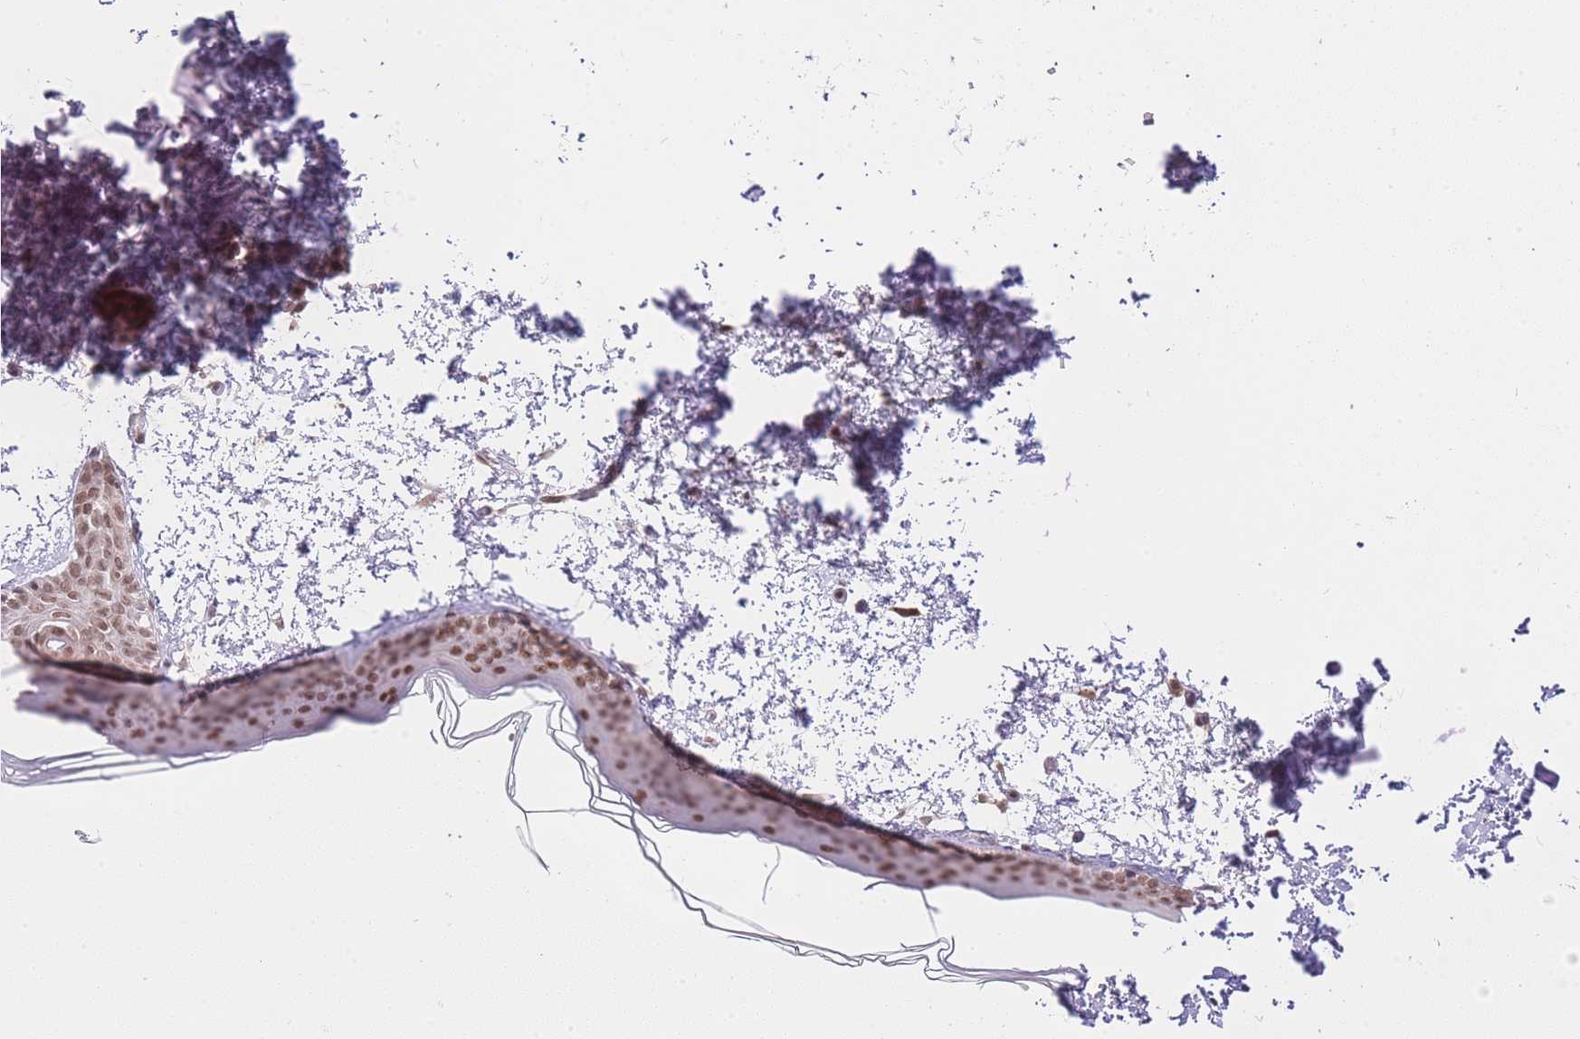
{"staining": {"intensity": "moderate", "quantity": ">75%", "location": "nuclear"}, "tissue": "skin", "cell_type": "Fibroblasts", "image_type": "normal", "snomed": [{"axis": "morphology", "description": "Normal tissue, NOS"}, {"axis": "topography", "description": "Skin"}], "caption": "Immunohistochemistry (IHC) (DAB) staining of unremarkable skin exhibits moderate nuclear protein positivity in about >75% of fibroblasts. (Brightfield microscopy of DAB IHC at high magnification).", "gene": "TMED3", "patient": {"sex": "male", "age": 66}}